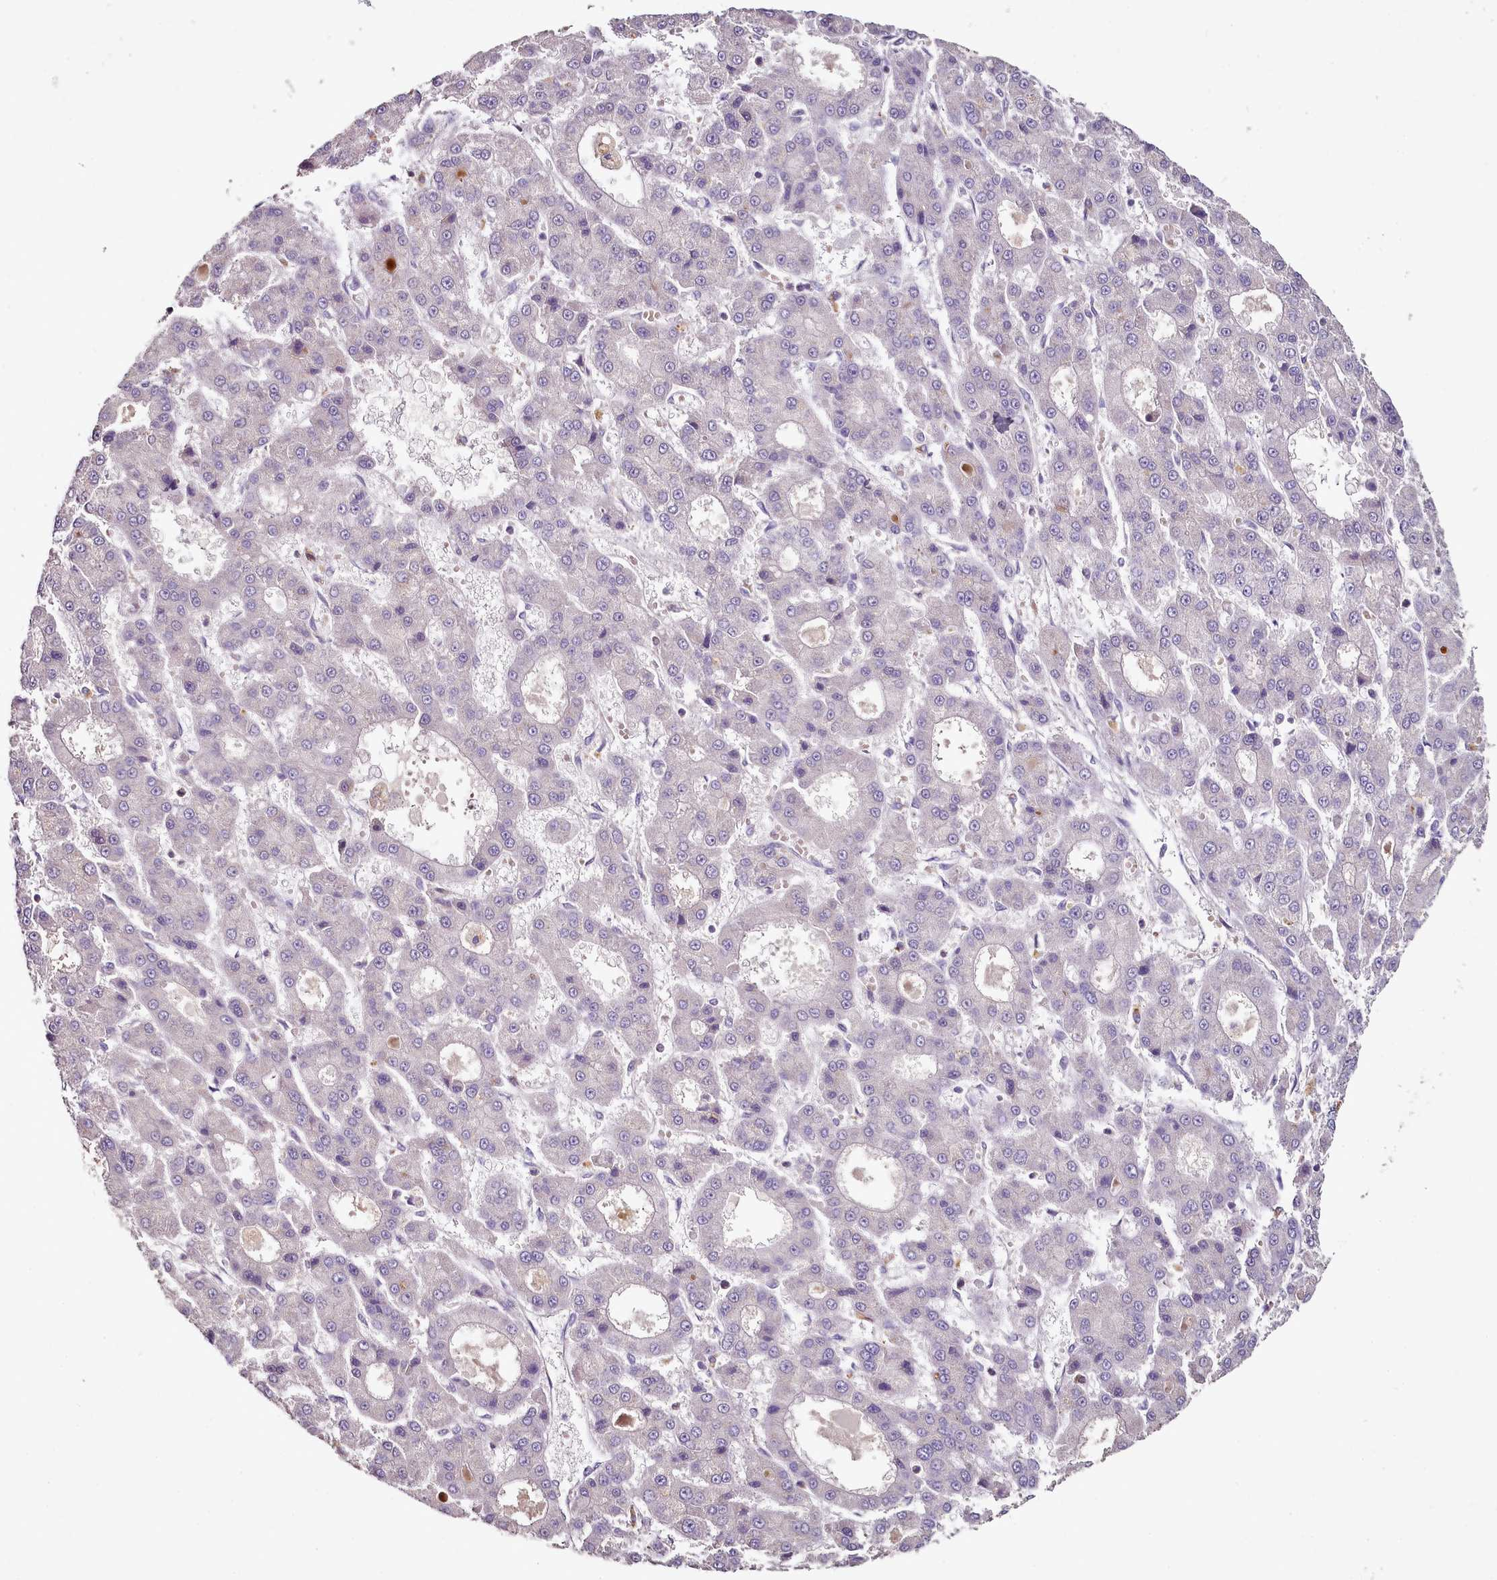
{"staining": {"intensity": "negative", "quantity": "none", "location": "none"}, "tissue": "liver cancer", "cell_type": "Tumor cells", "image_type": "cancer", "snomed": [{"axis": "morphology", "description": "Carcinoma, Hepatocellular, NOS"}, {"axis": "topography", "description": "Liver"}], "caption": "The photomicrograph displays no significant positivity in tumor cells of hepatocellular carcinoma (liver).", "gene": "ACSS1", "patient": {"sex": "male", "age": 70}}